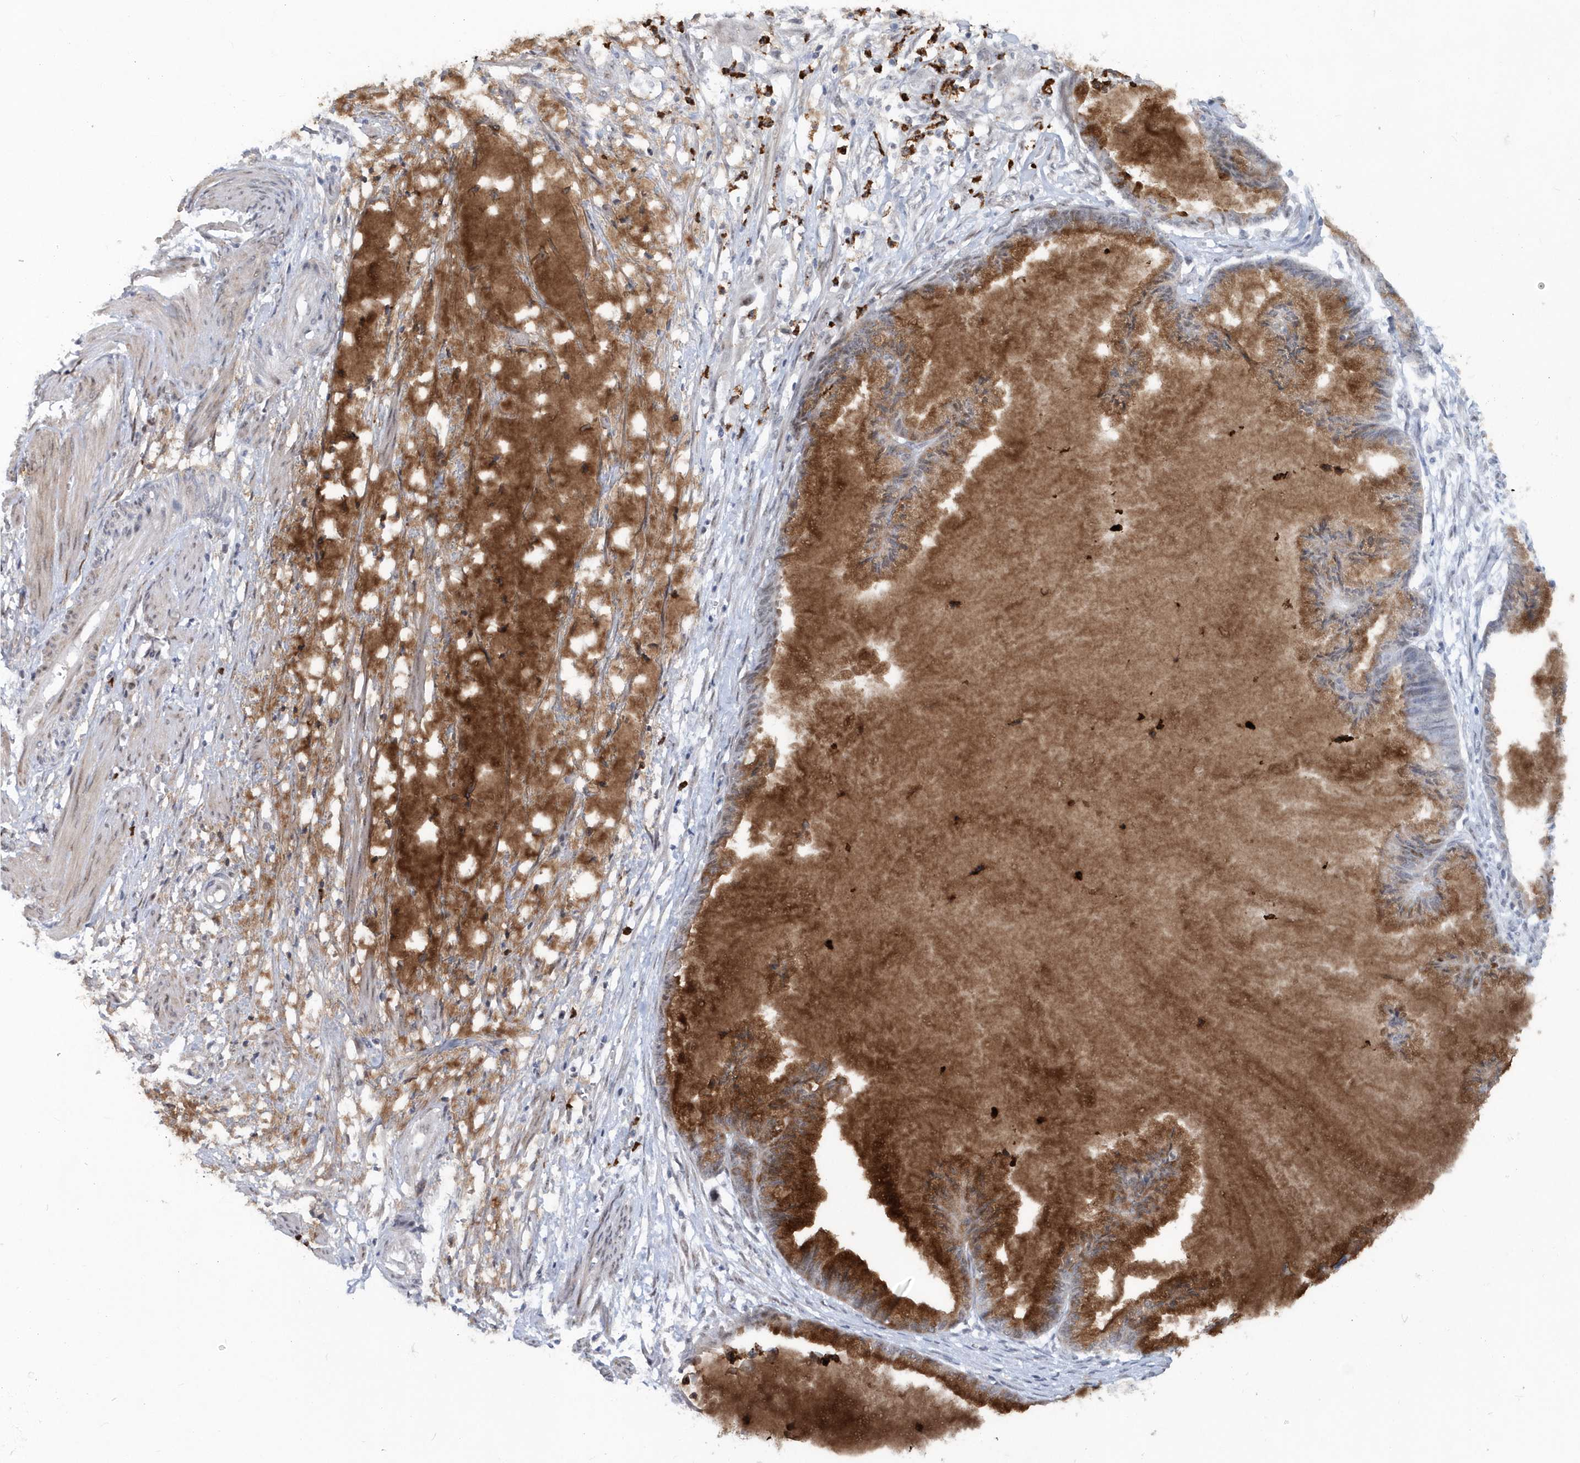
{"staining": {"intensity": "strong", "quantity": ">75%", "location": "cytoplasmic/membranous"}, "tissue": "endometrial cancer", "cell_type": "Tumor cells", "image_type": "cancer", "snomed": [{"axis": "morphology", "description": "Adenocarcinoma, NOS"}, {"axis": "topography", "description": "Endometrium"}], "caption": "Immunohistochemical staining of human endometrial adenocarcinoma reveals high levels of strong cytoplasmic/membranous expression in about >75% of tumor cells. (DAB (3,3'-diaminobenzidine) IHC, brown staining for protein, blue staining for nuclei).", "gene": "ASCL4", "patient": {"sex": "female", "age": 86}}